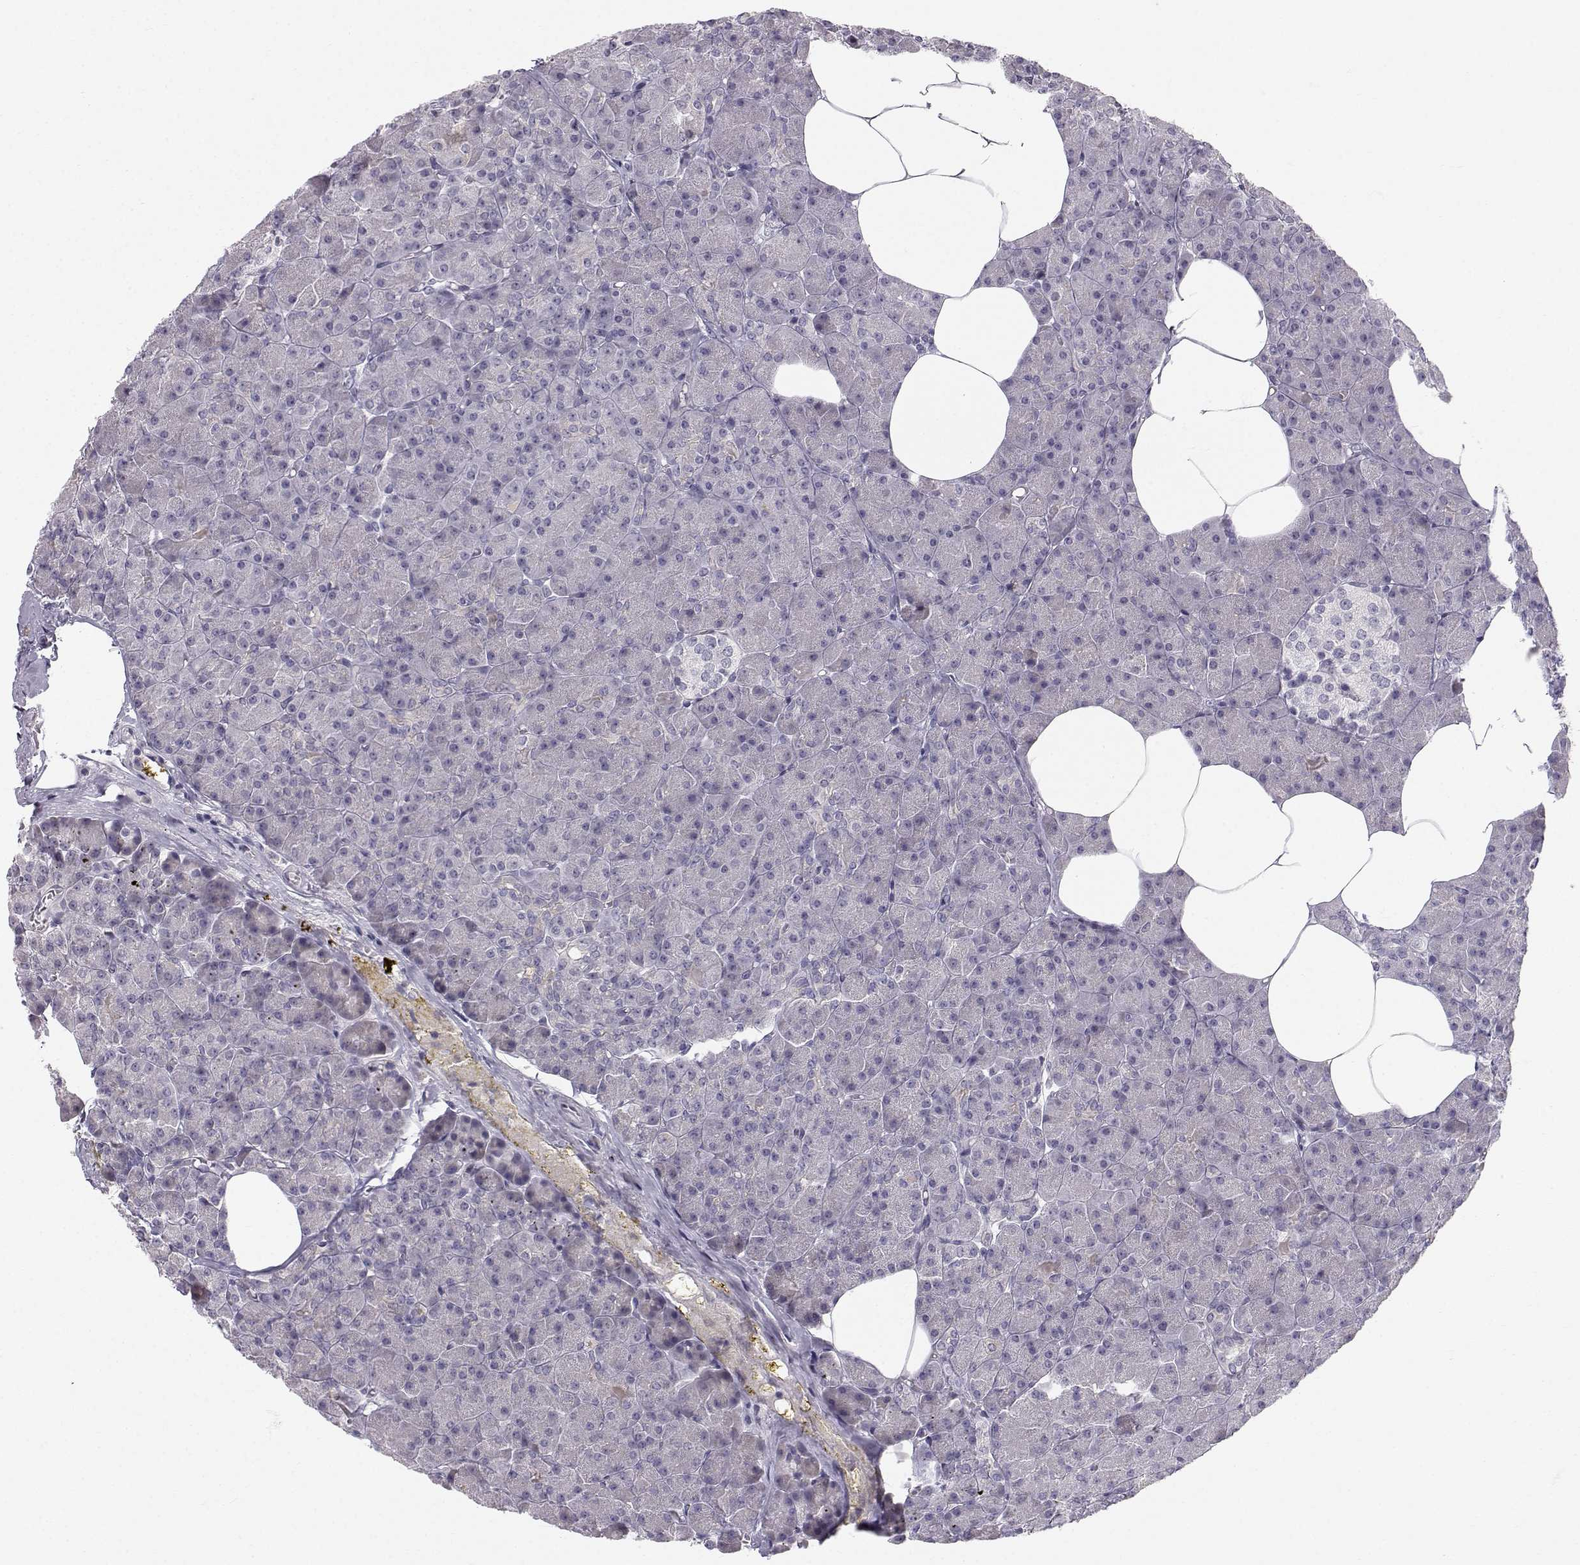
{"staining": {"intensity": "negative", "quantity": "none", "location": "none"}, "tissue": "pancreas", "cell_type": "Exocrine glandular cells", "image_type": "normal", "snomed": [{"axis": "morphology", "description": "Normal tissue, NOS"}, {"axis": "topography", "description": "Pancreas"}], "caption": "Immunohistochemistry micrograph of normal pancreas: pancreas stained with DAB (3,3'-diaminobenzidine) reveals no significant protein expression in exocrine glandular cells. (DAB immunohistochemistry with hematoxylin counter stain).", "gene": "ZNF185", "patient": {"sex": "female", "age": 45}}